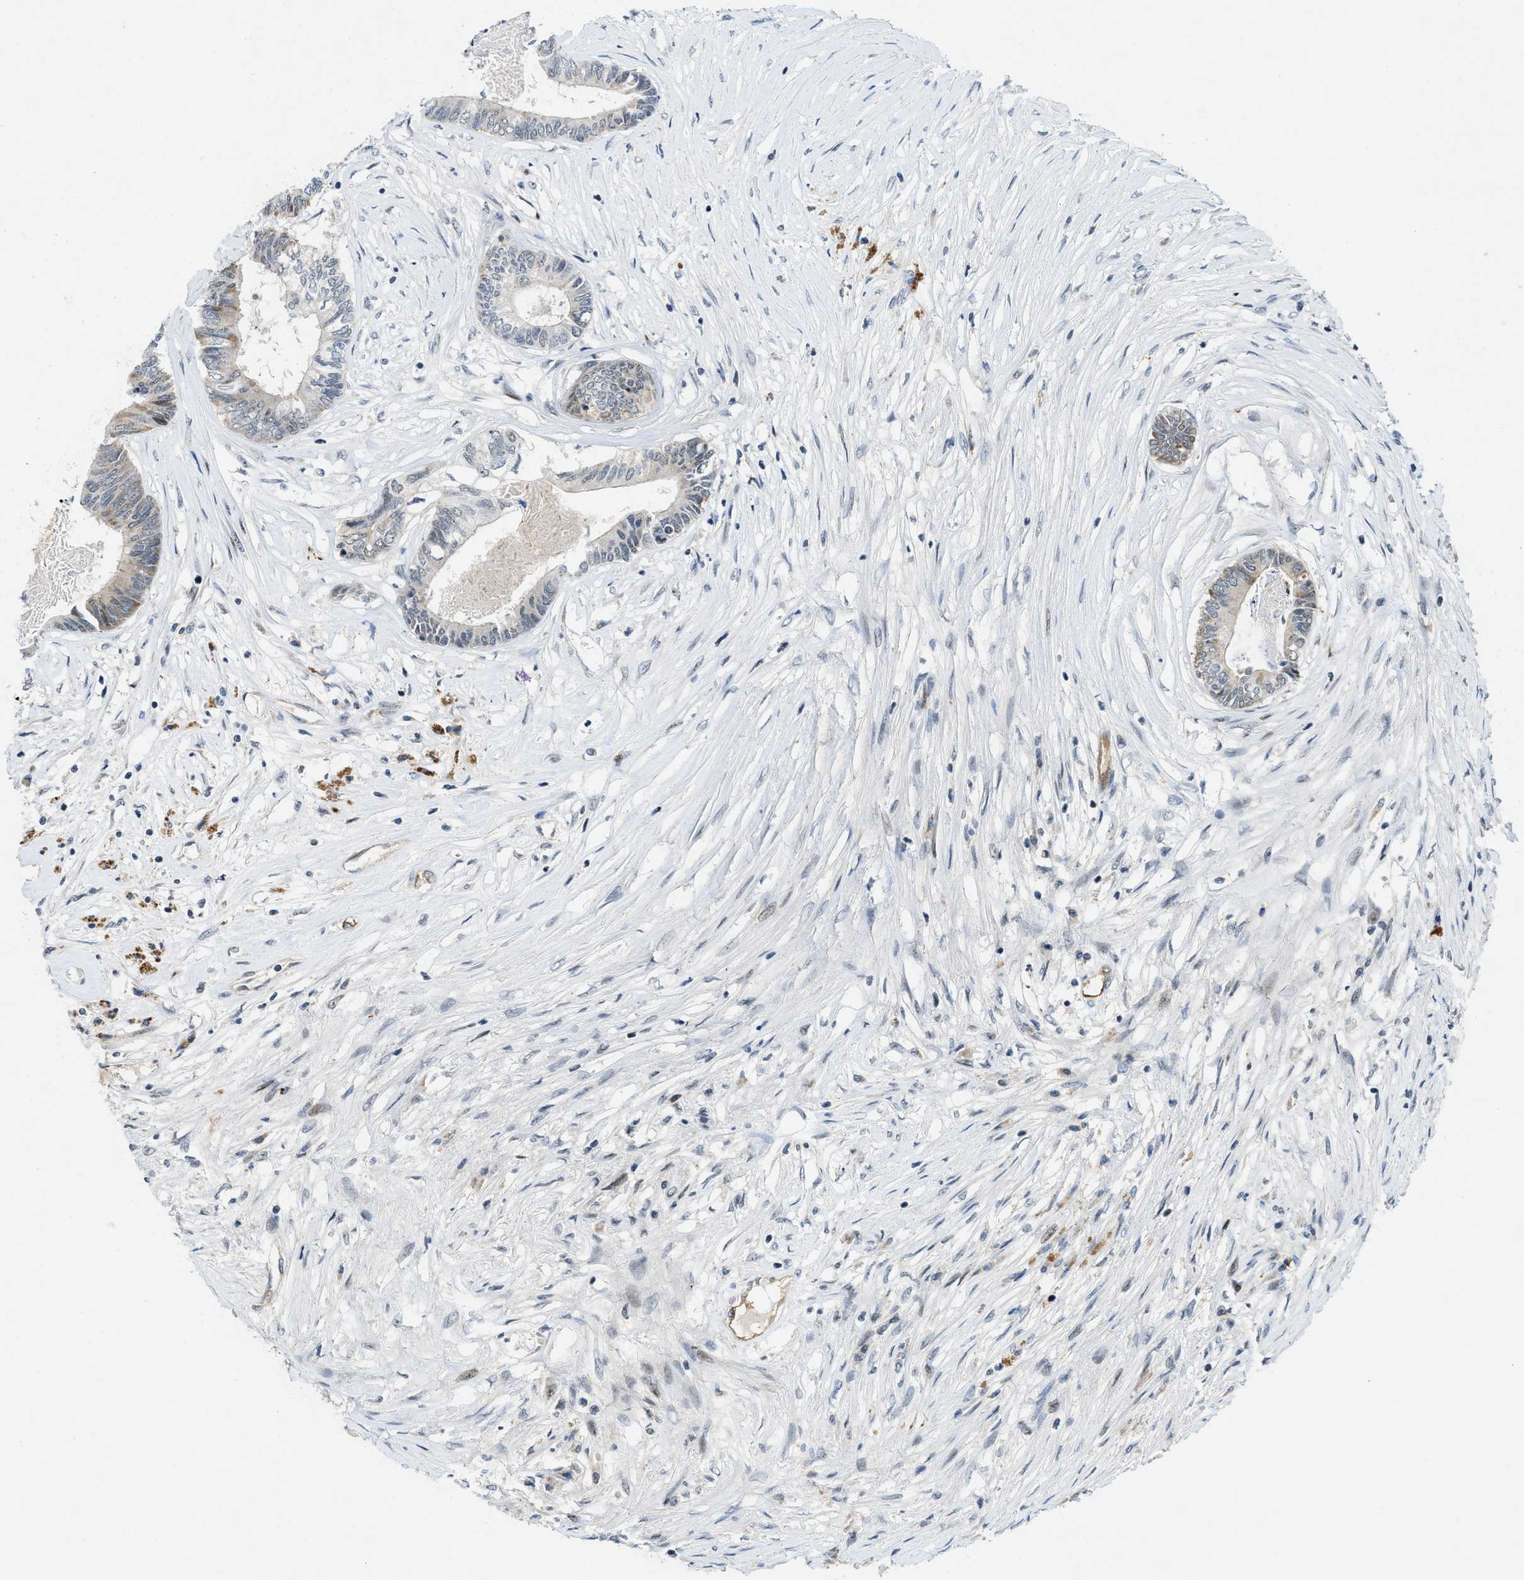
{"staining": {"intensity": "negative", "quantity": "none", "location": "none"}, "tissue": "colorectal cancer", "cell_type": "Tumor cells", "image_type": "cancer", "snomed": [{"axis": "morphology", "description": "Adenocarcinoma, NOS"}, {"axis": "topography", "description": "Rectum"}], "caption": "Immunohistochemistry of human adenocarcinoma (colorectal) demonstrates no expression in tumor cells.", "gene": "SLCO2A1", "patient": {"sex": "male", "age": 63}}